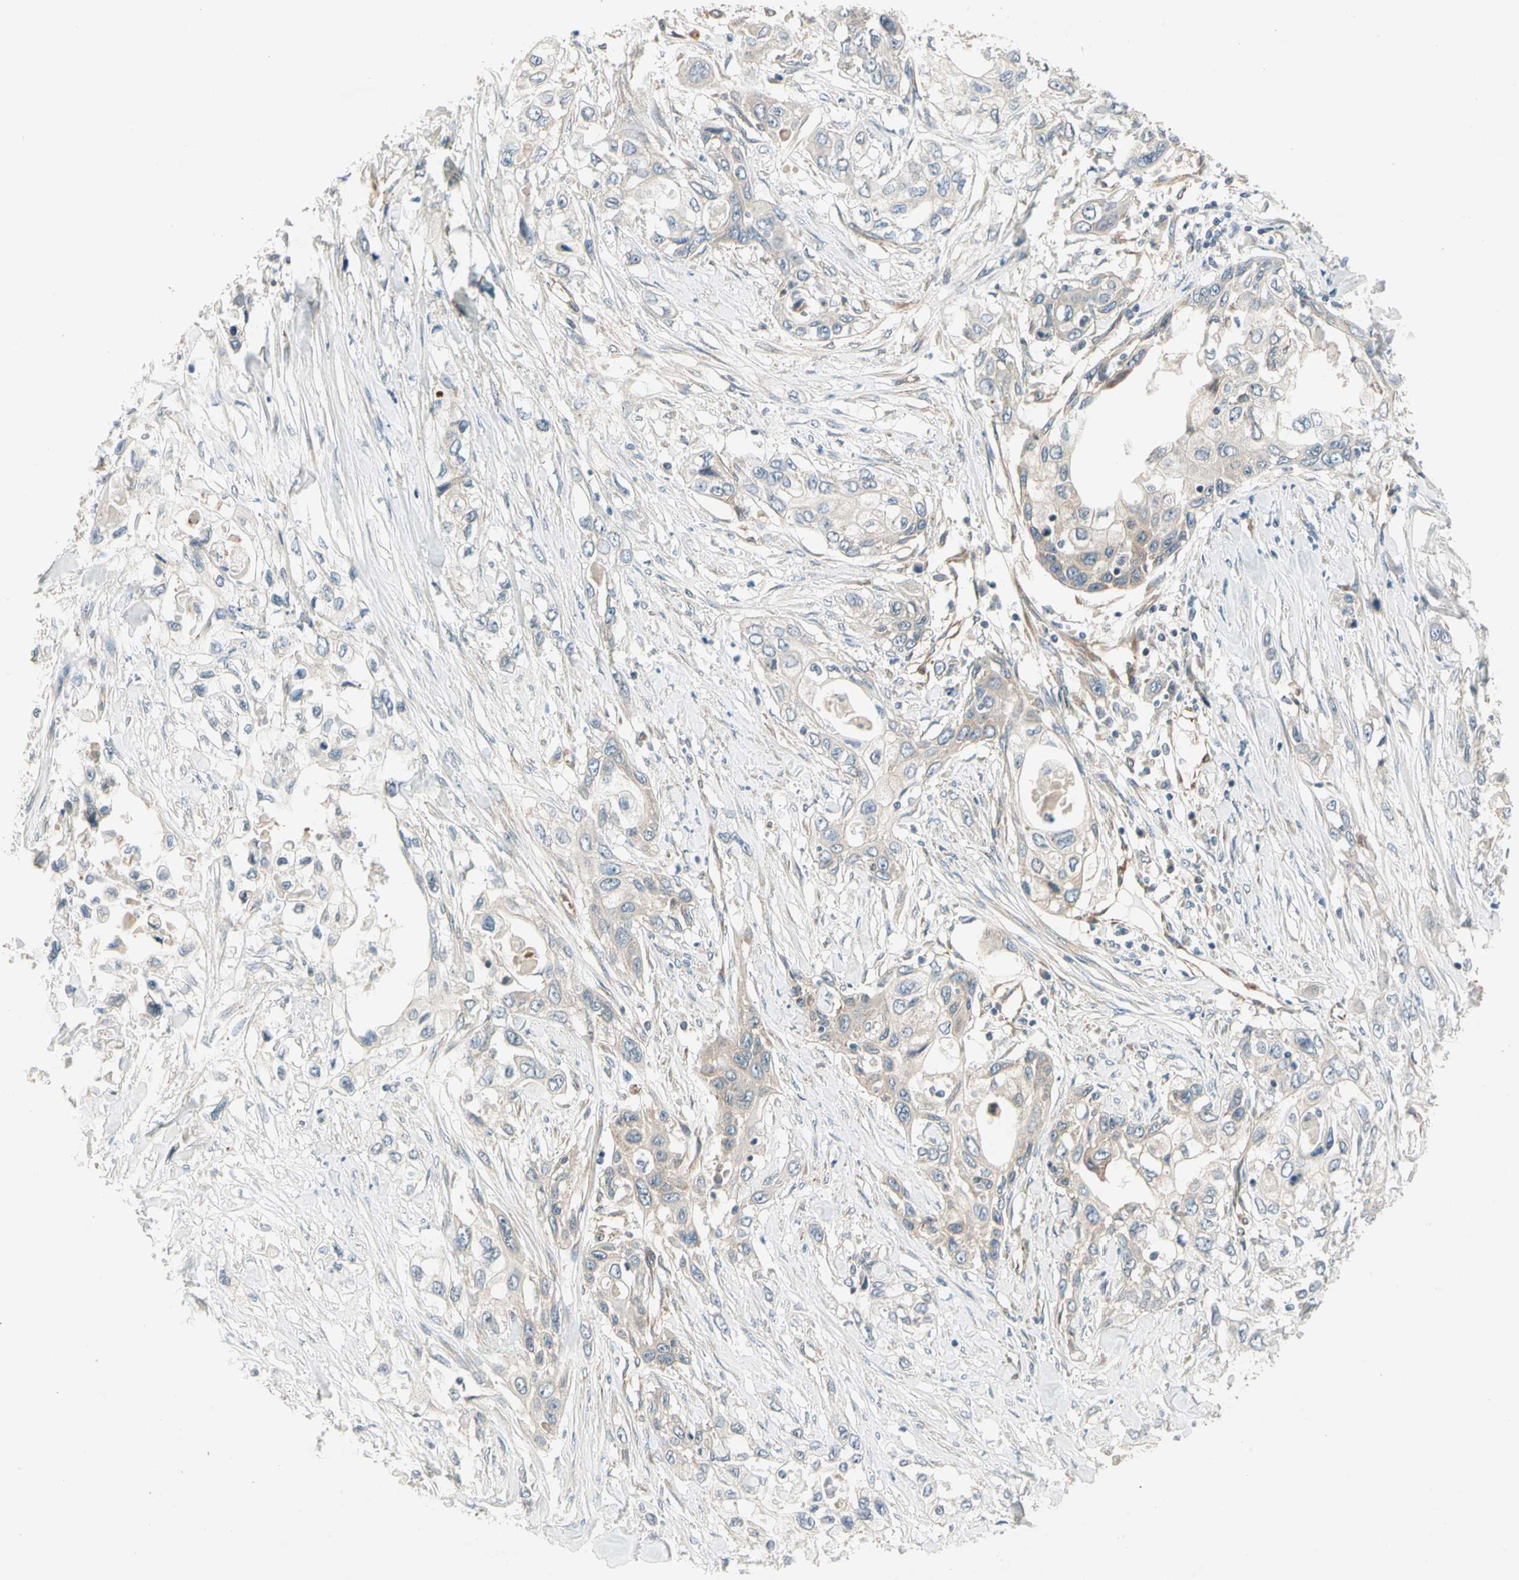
{"staining": {"intensity": "weak", "quantity": "25%-75%", "location": "cytoplasmic/membranous"}, "tissue": "pancreatic cancer", "cell_type": "Tumor cells", "image_type": "cancer", "snomed": [{"axis": "morphology", "description": "Adenocarcinoma, NOS"}, {"axis": "topography", "description": "Pancreas"}], "caption": "IHC (DAB (3,3'-diaminobenzidine)) staining of pancreatic cancer (adenocarcinoma) demonstrates weak cytoplasmic/membranous protein expression in about 25%-75% of tumor cells. (DAB = brown stain, brightfield microscopy at high magnification).", "gene": "ROCK2", "patient": {"sex": "female", "age": 70}}